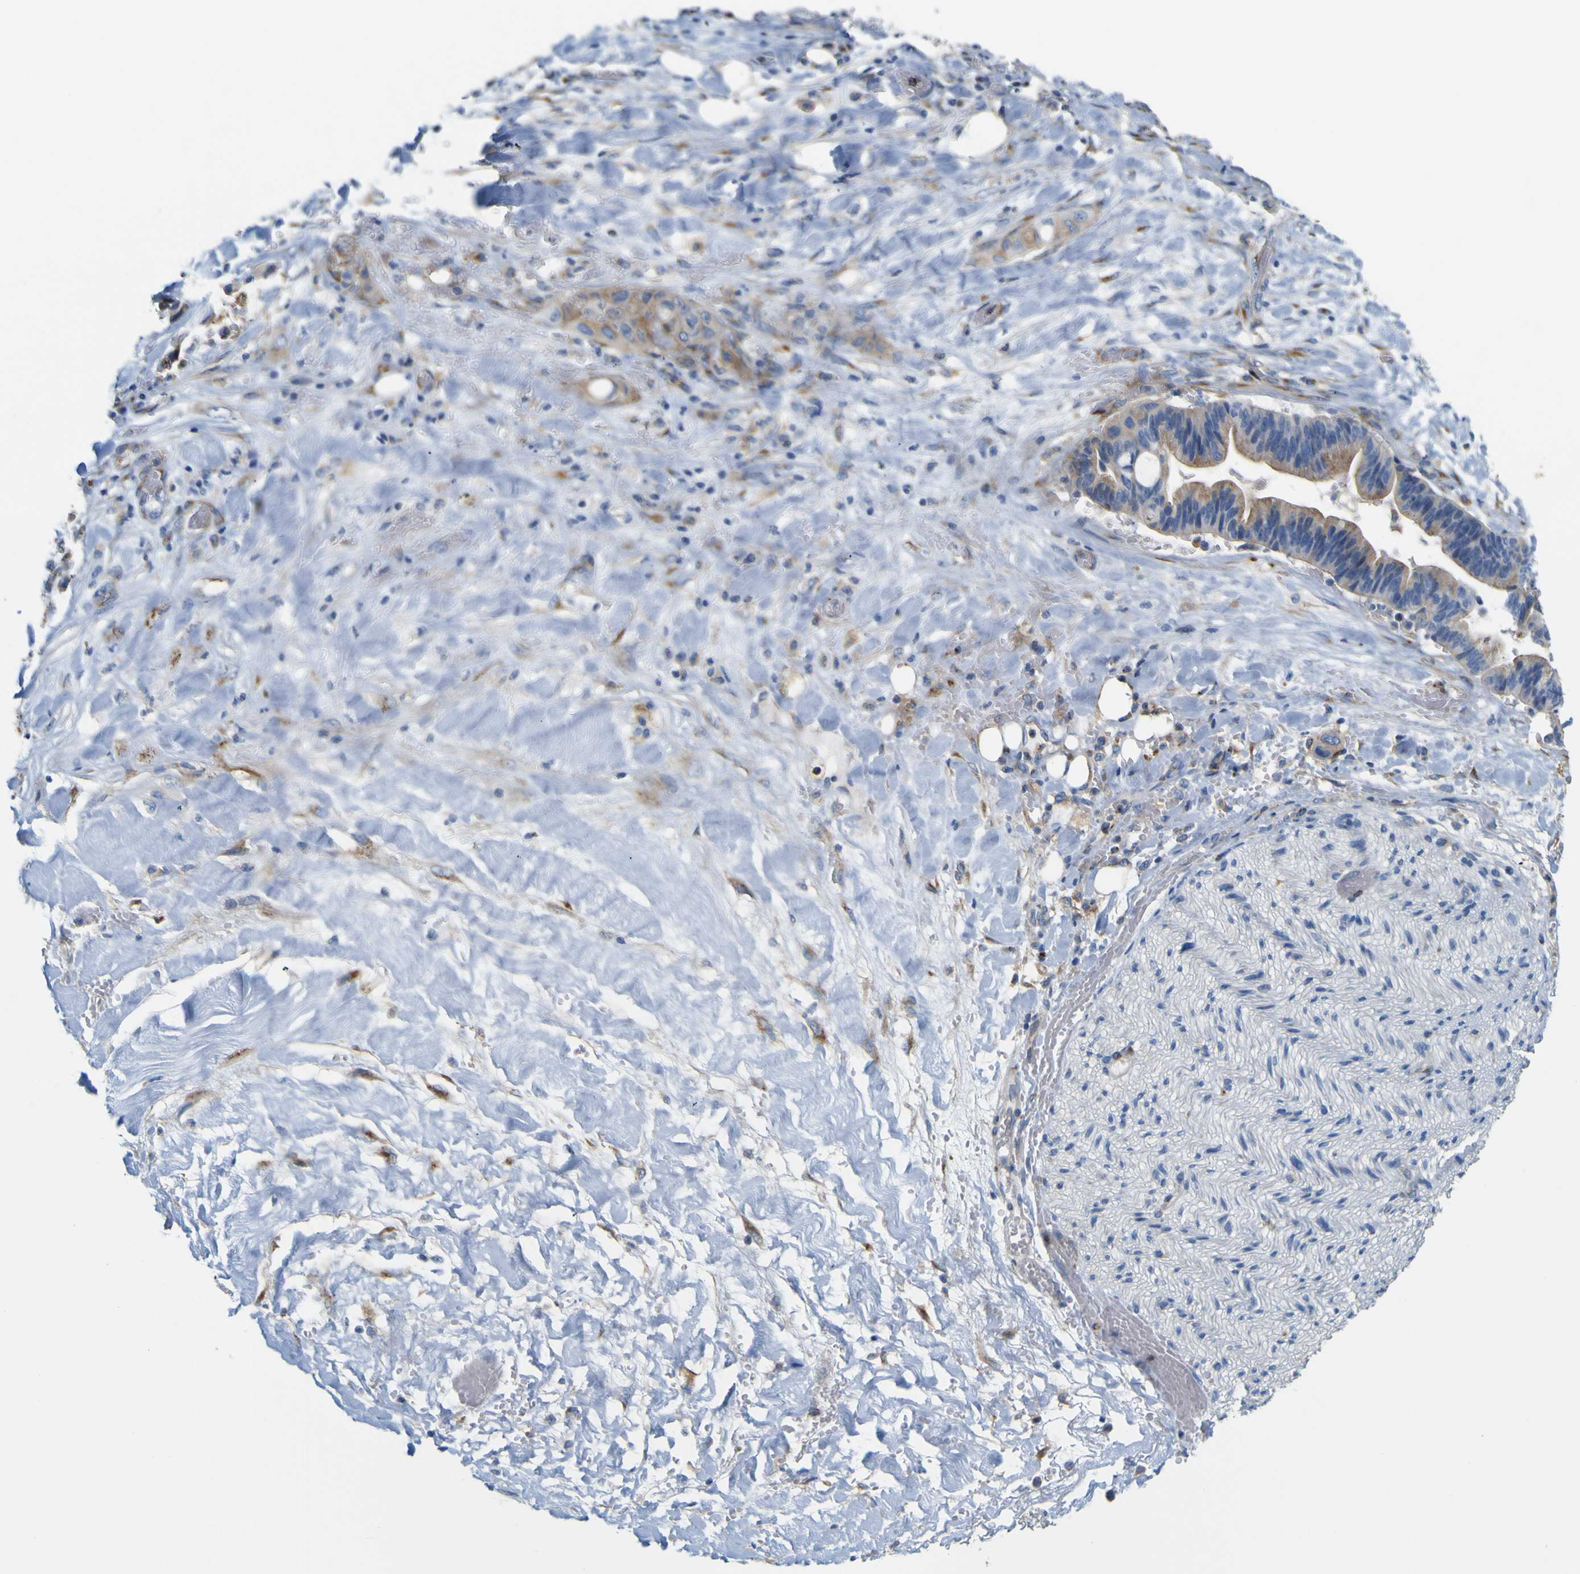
{"staining": {"intensity": "weak", "quantity": ">75%", "location": "cytoplasmic/membranous"}, "tissue": "liver cancer", "cell_type": "Tumor cells", "image_type": "cancer", "snomed": [{"axis": "morphology", "description": "Cholangiocarcinoma"}, {"axis": "topography", "description": "Liver"}], "caption": "The histopathology image reveals staining of liver cancer (cholangiocarcinoma), revealing weak cytoplasmic/membranous protein positivity (brown color) within tumor cells. (brown staining indicates protein expression, while blue staining denotes nuclei).", "gene": "IGF2R", "patient": {"sex": "female", "age": 61}}